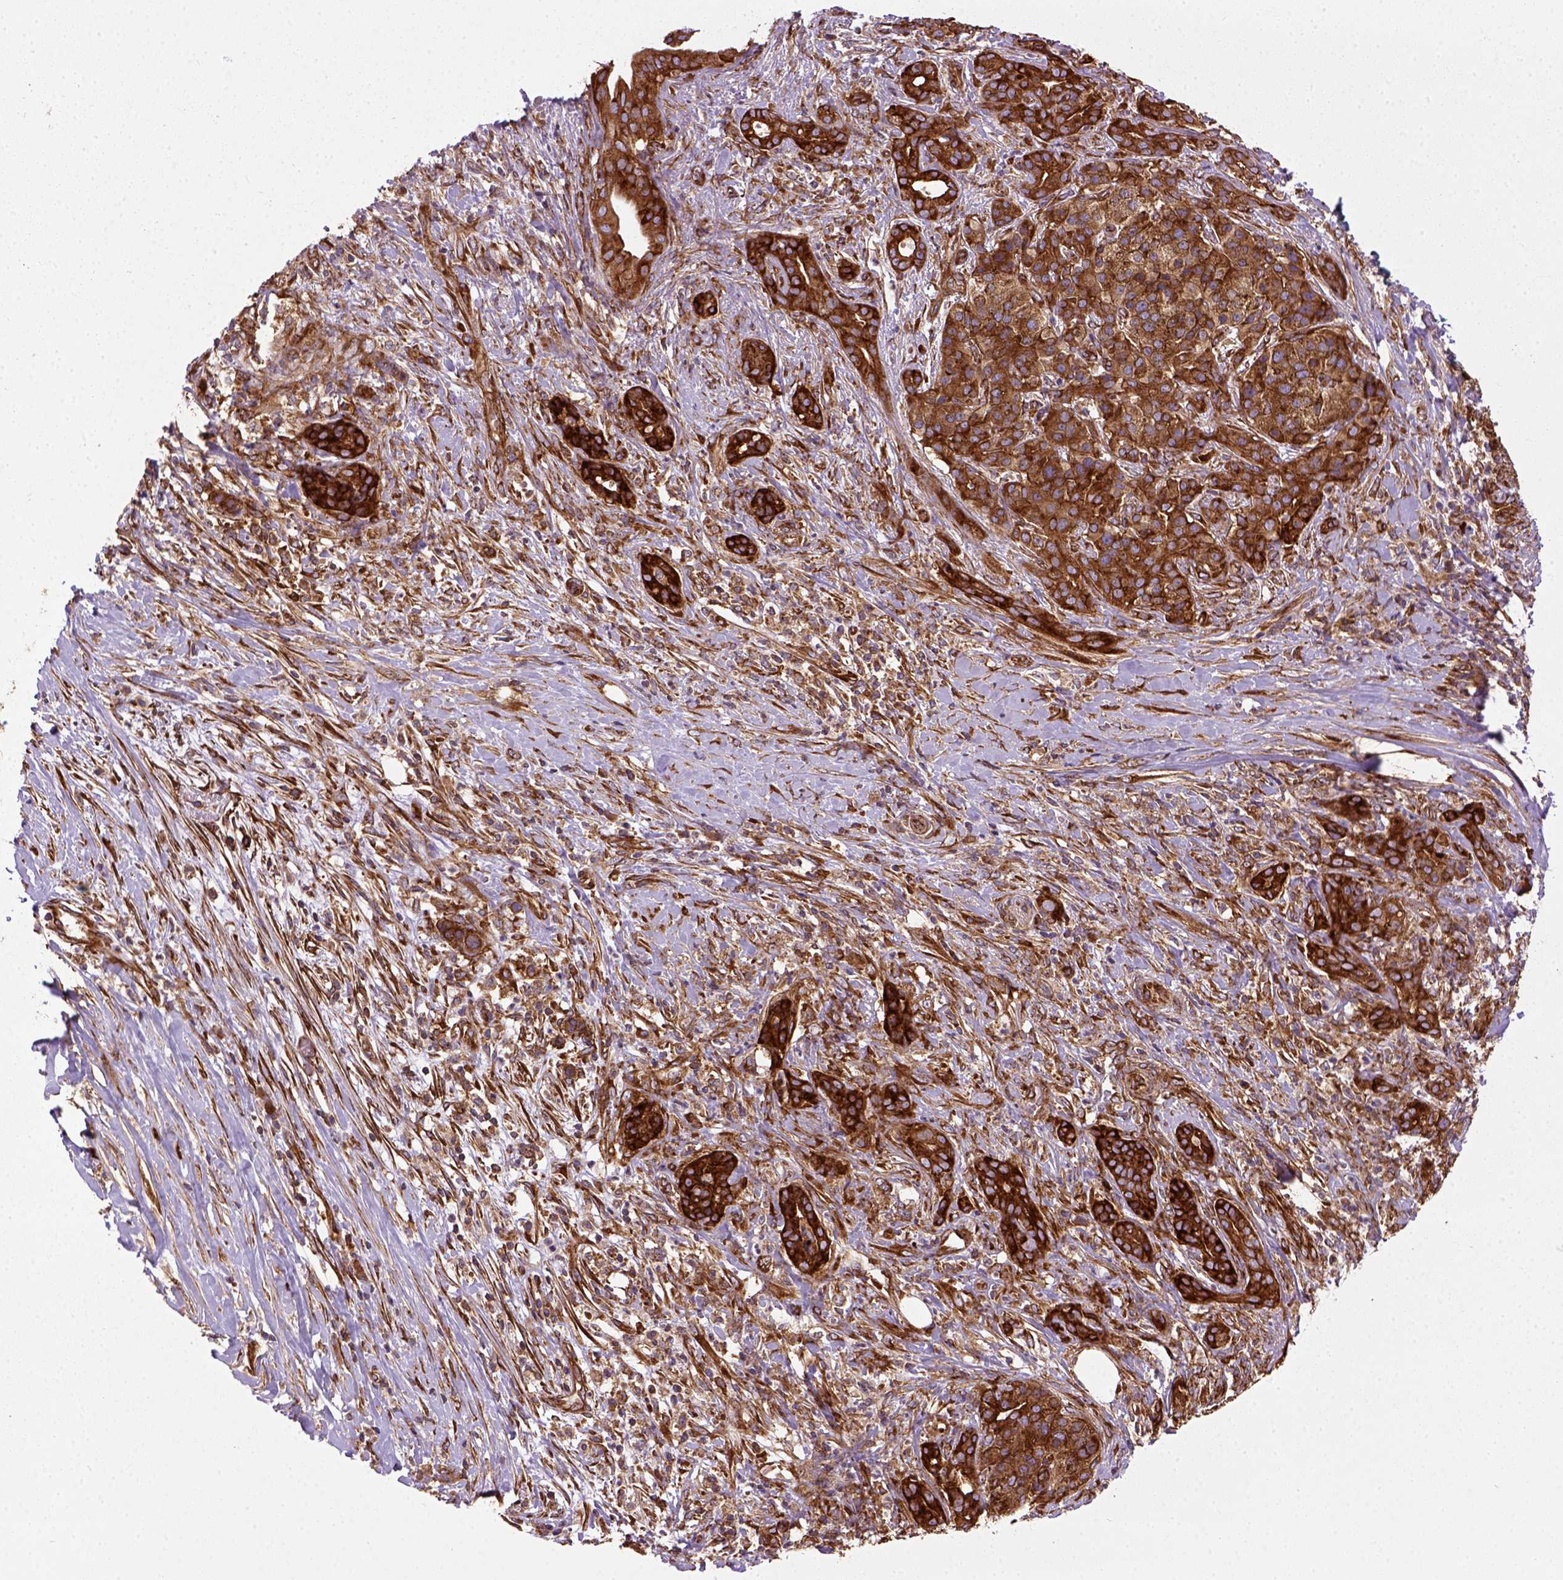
{"staining": {"intensity": "strong", "quantity": ">75%", "location": "cytoplasmic/membranous"}, "tissue": "pancreatic cancer", "cell_type": "Tumor cells", "image_type": "cancer", "snomed": [{"axis": "morphology", "description": "Normal tissue, NOS"}, {"axis": "morphology", "description": "Inflammation, NOS"}, {"axis": "morphology", "description": "Adenocarcinoma, NOS"}, {"axis": "topography", "description": "Pancreas"}], "caption": "DAB (3,3'-diaminobenzidine) immunohistochemical staining of pancreatic adenocarcinoma demonstrates strong cytoplasmic/membranous protein staining in about >75% of tumor cells.", "gene": "CAPRIN1", "patient": {"sex": "male", "age": 57}}